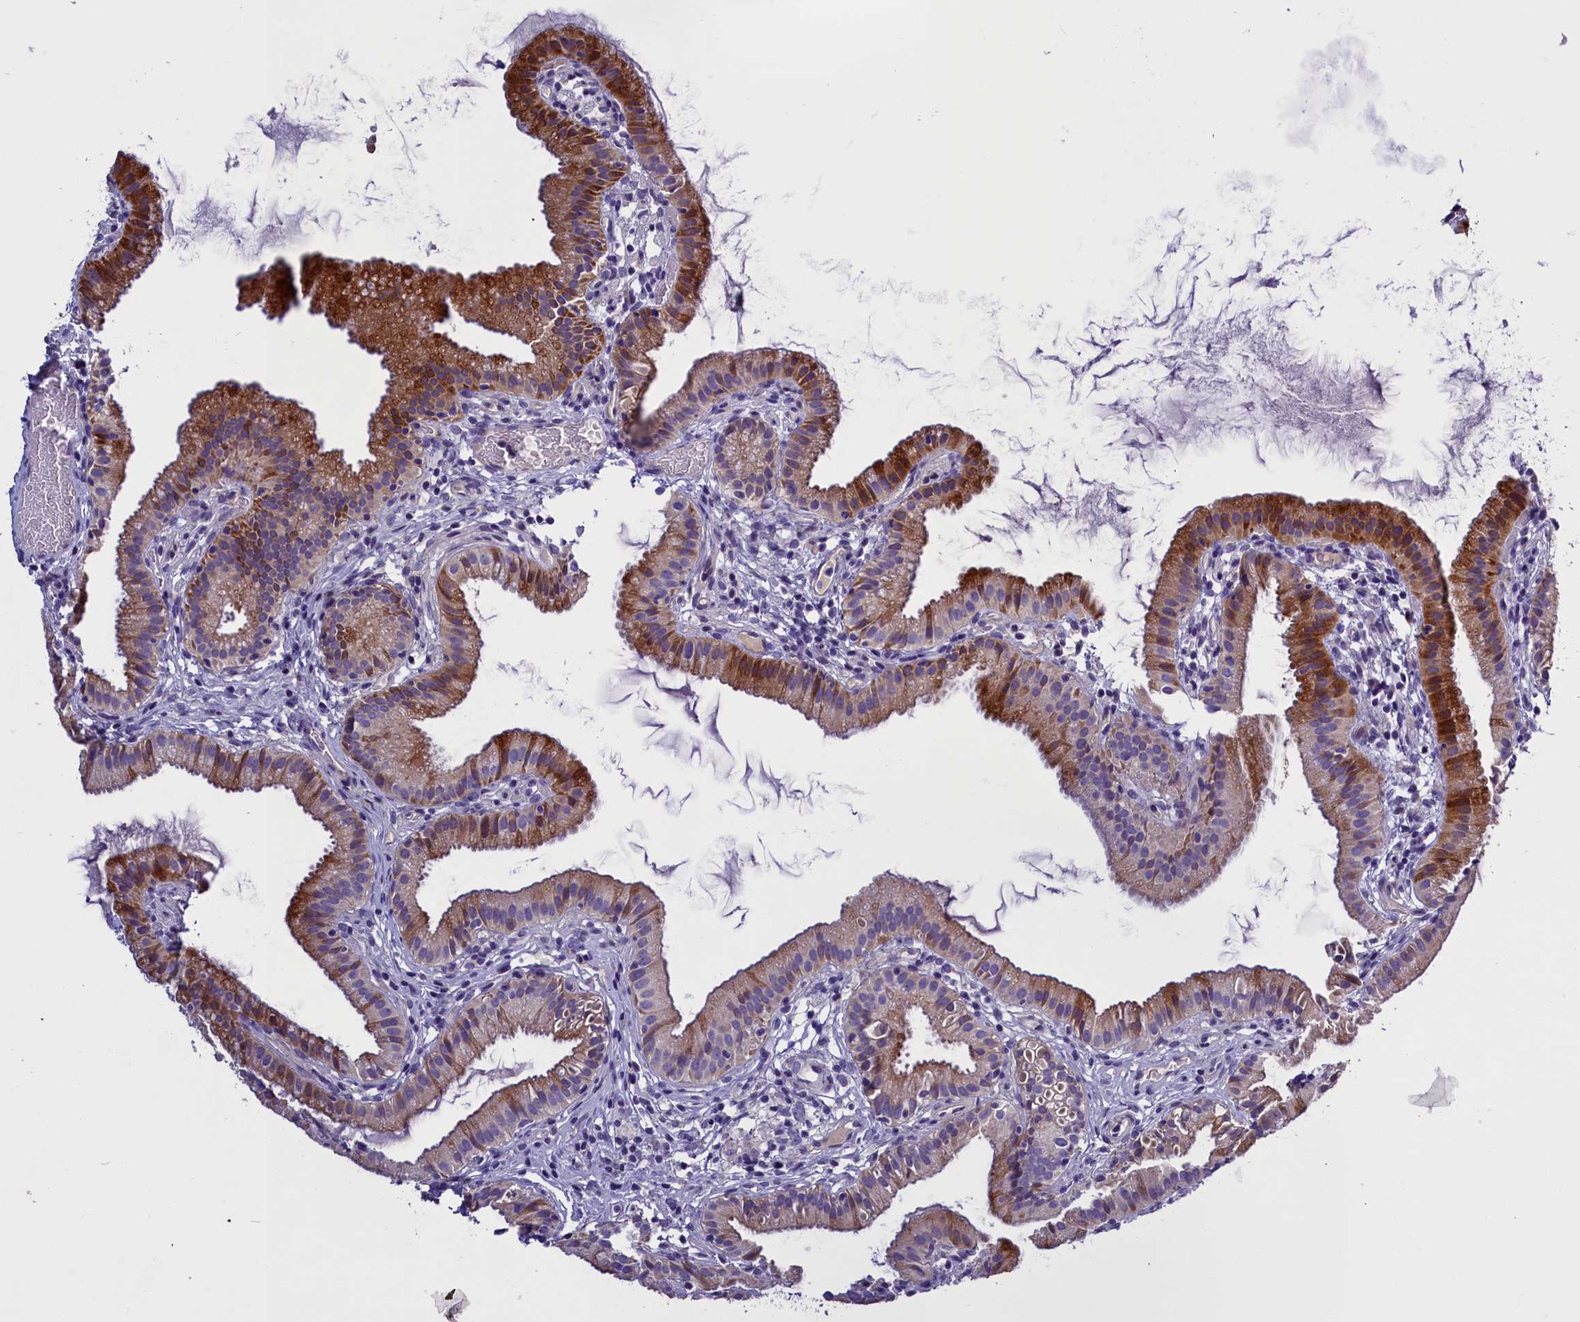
{"staining": {"intensity": "strong", "quantity": "<25%", "location": "cytoplasmic/membranous"}, "tissue": "gallbladder", "cell_type": "Glandular cells", "image_type": "normal", "snomed": [{"axis": "morphology", "description": "Normal tissue, NOS"}, {"axis": "topography", "description": "Gallbladder"}], "caption": "The photomicrograph reveals immunohistochemical staining of normal gallbladder. There is strong cytoplasmic/membranous staining is appreciated in approximately <25% of glandular cells.", "gene": "RTTN", "patient": {"sex": "female", "age": 46}}